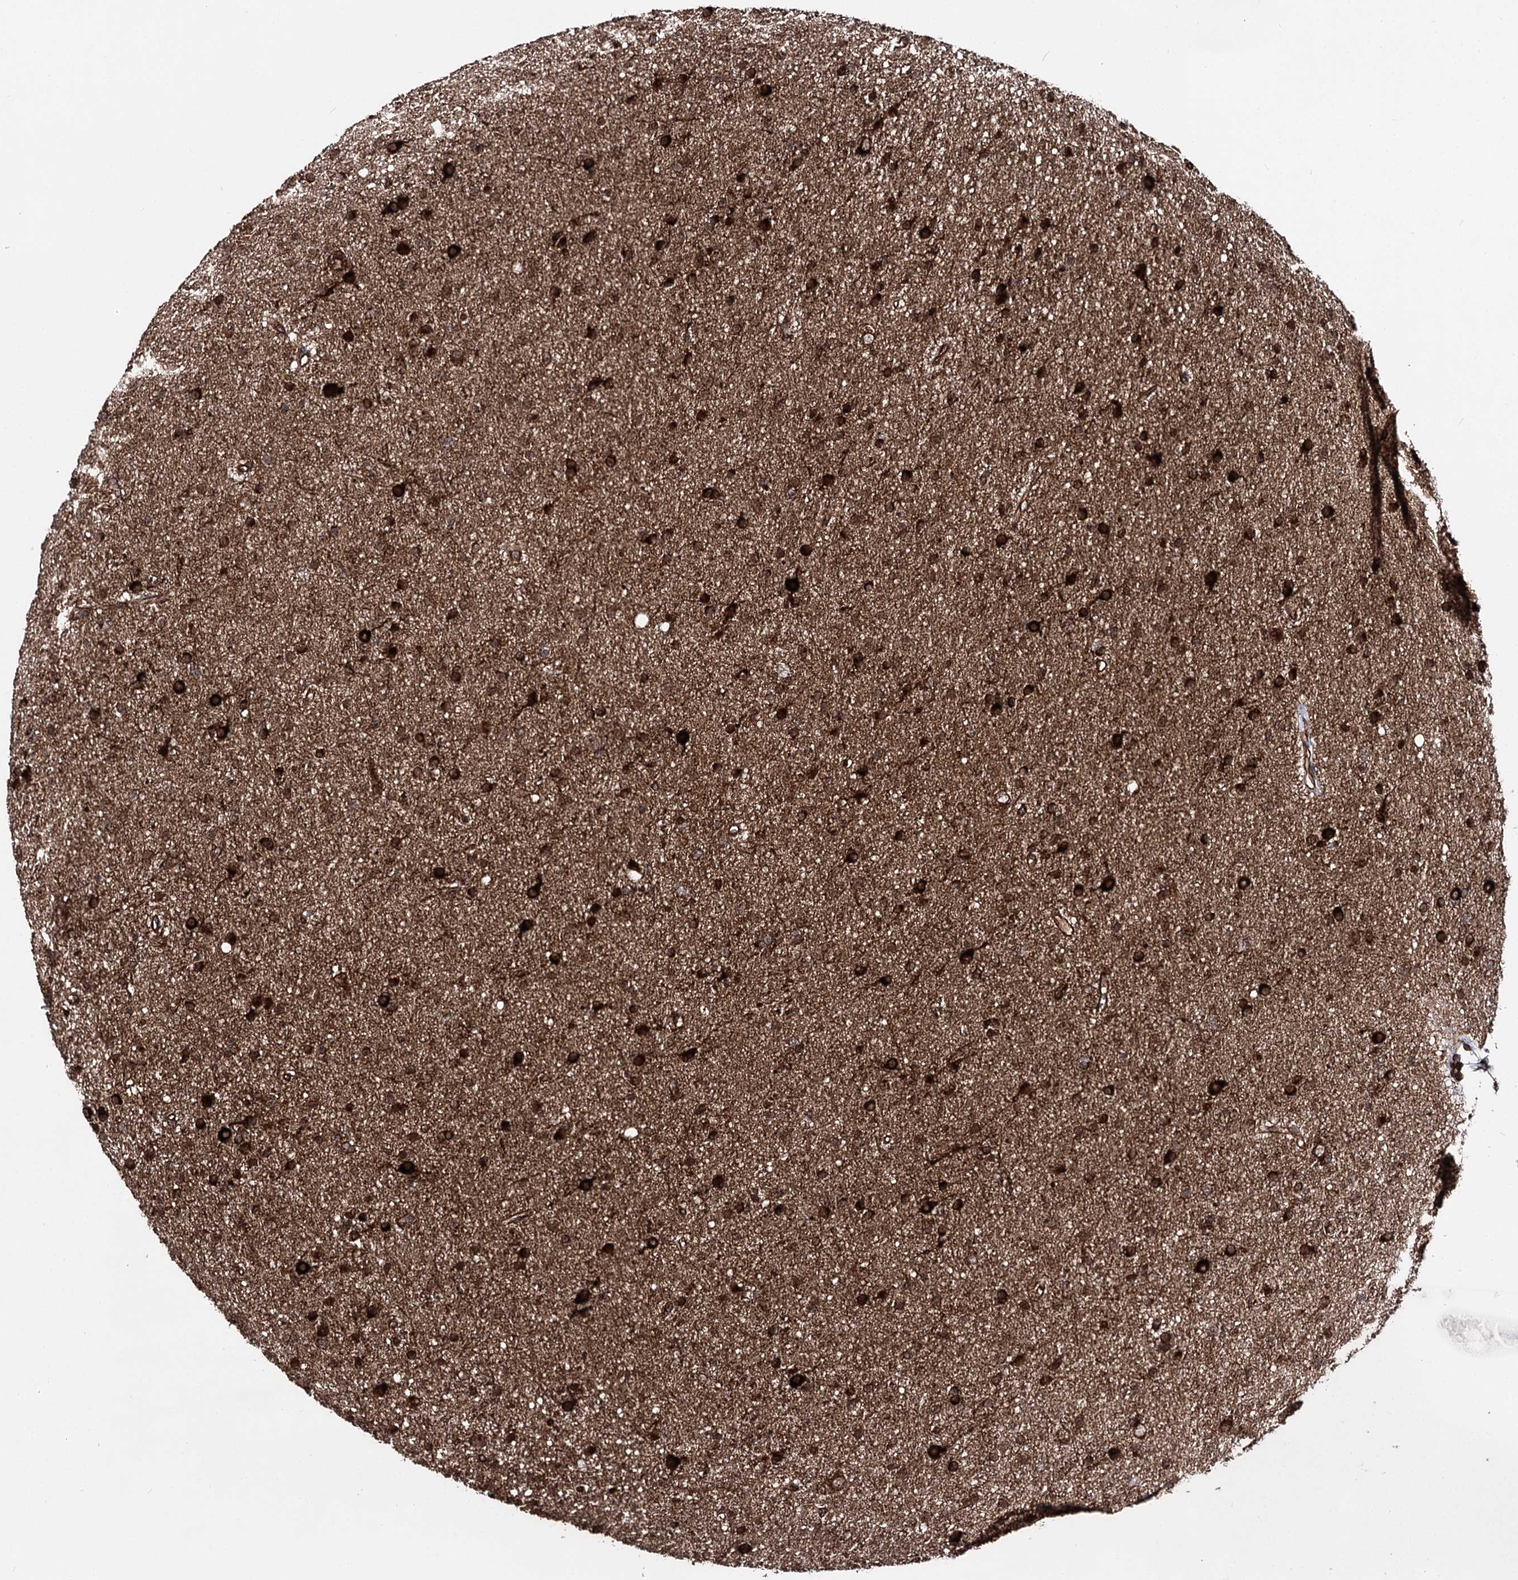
{"staining": {"intensity": "strong", "quantity": "25%-75%", "location": "cytoplasmic/membranous"}, "tissue": "glioma", "cell_type": "Tumor cells", "image_type": "cancer", "snomed": [{"axis": "morphology", "description": "Glioma, malignant, Low grade"}, {"axis": "topography", "description": "Cerebral cortex"}], "caption": "DAB (3,3'-diaminobenzidine) immunohistochemical staining of human glioma reveals strong cytoplasmic/membranous protein positivity in about 25%-75% of tumor cells. (Brightfield microscopy of DAB IHC at high magnification).", "gene": "FGFR1OP2", "patient": {"sex": "female", "age": 39}}